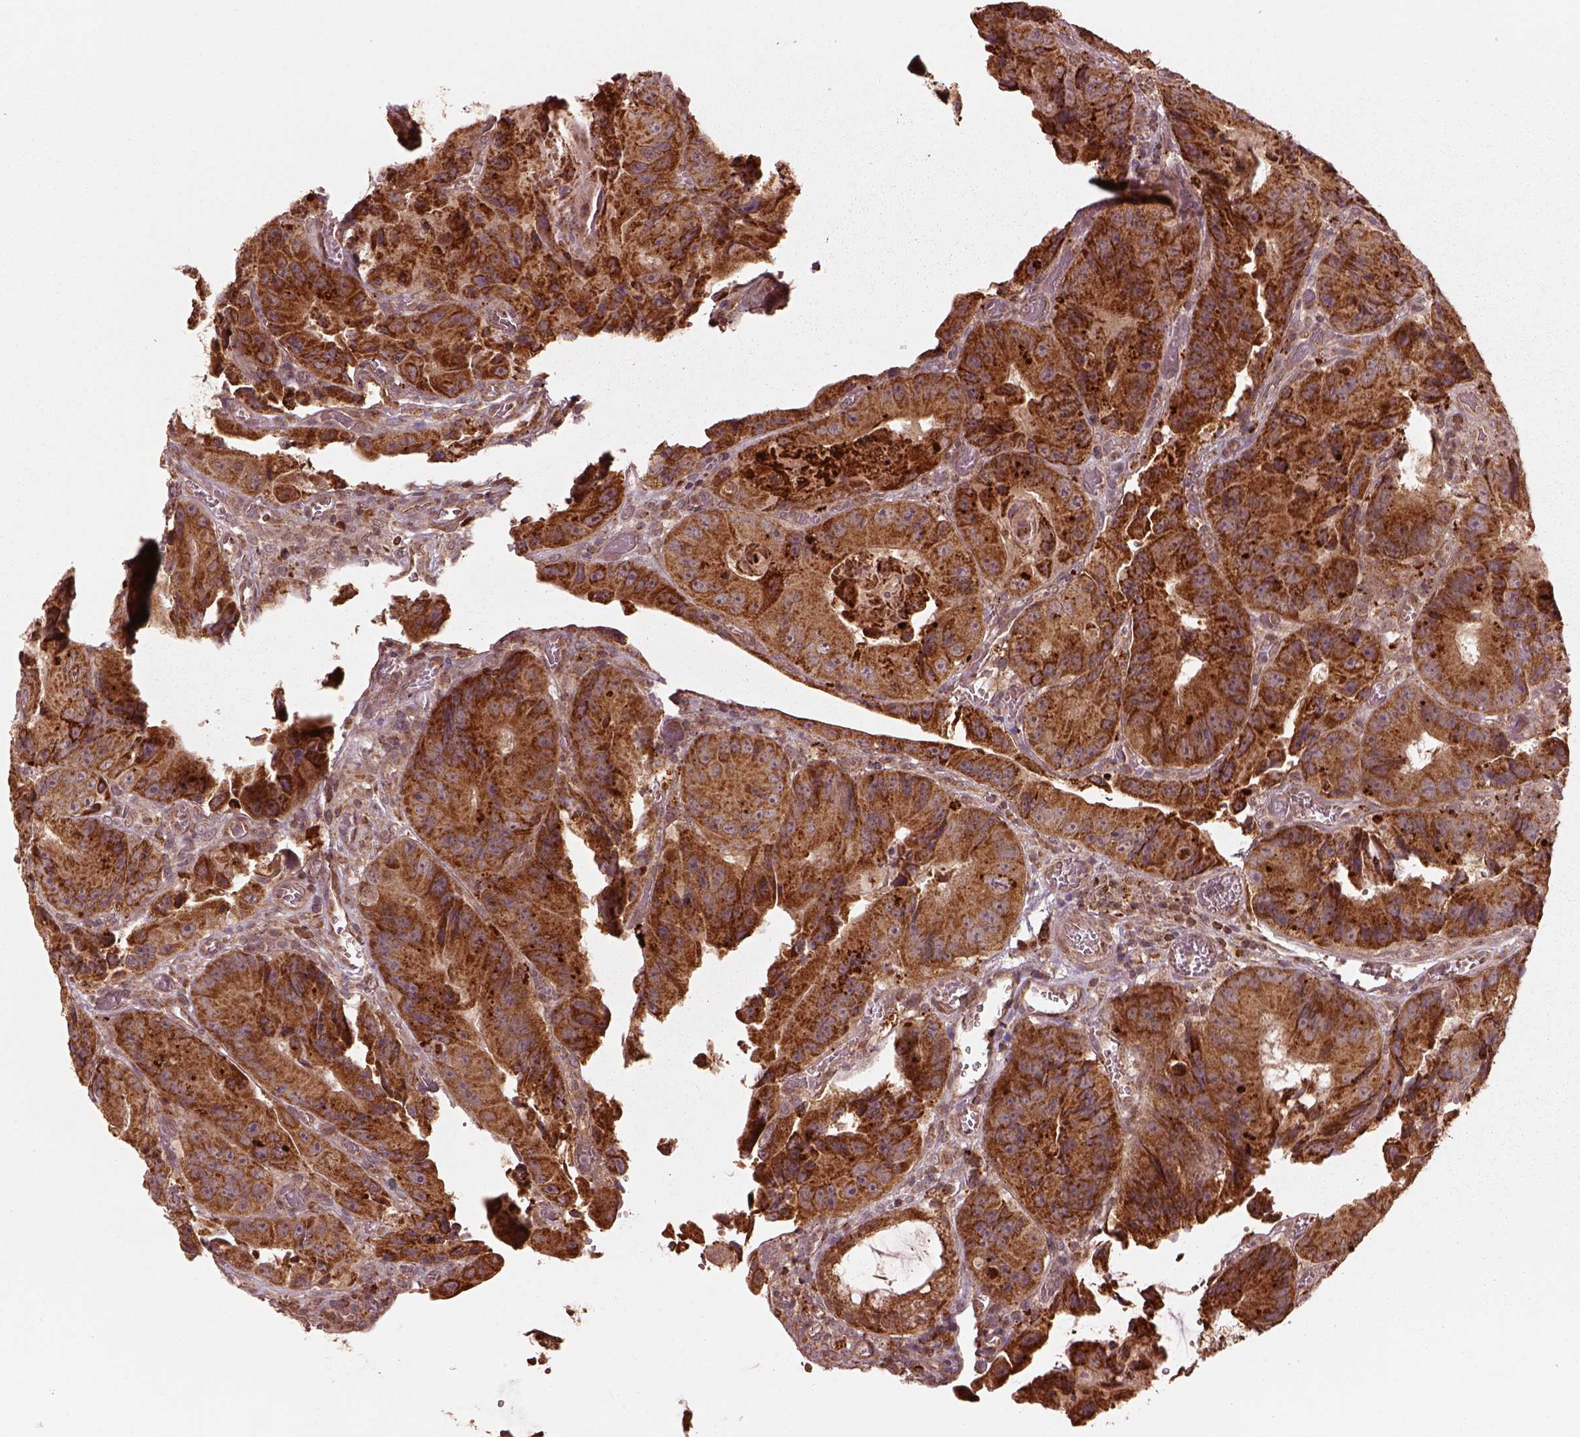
{"staining": {"intensity": "strong", "quantity": ">75%", "location": "cytoplasmic/membranous"}, "tissue": "colorectal cancer", "cell_type": "Tumor cells", "image_type": "cancer", "snomed": [{"axis": "morphology", "description": "Adenocarcinoma, NOS"}, {"axis": "topography", "description": "Colon"}], "caption": "Immunohistochemical staining of colorectal cancer displays high levels of strong cytoplasmic/membranous protein expression in about >75% of tumor cells. (IHC, brightfield microscopy, high magnification).", "gene": "SEL1L3", "patient": {"sex": "female", "age": 86}}